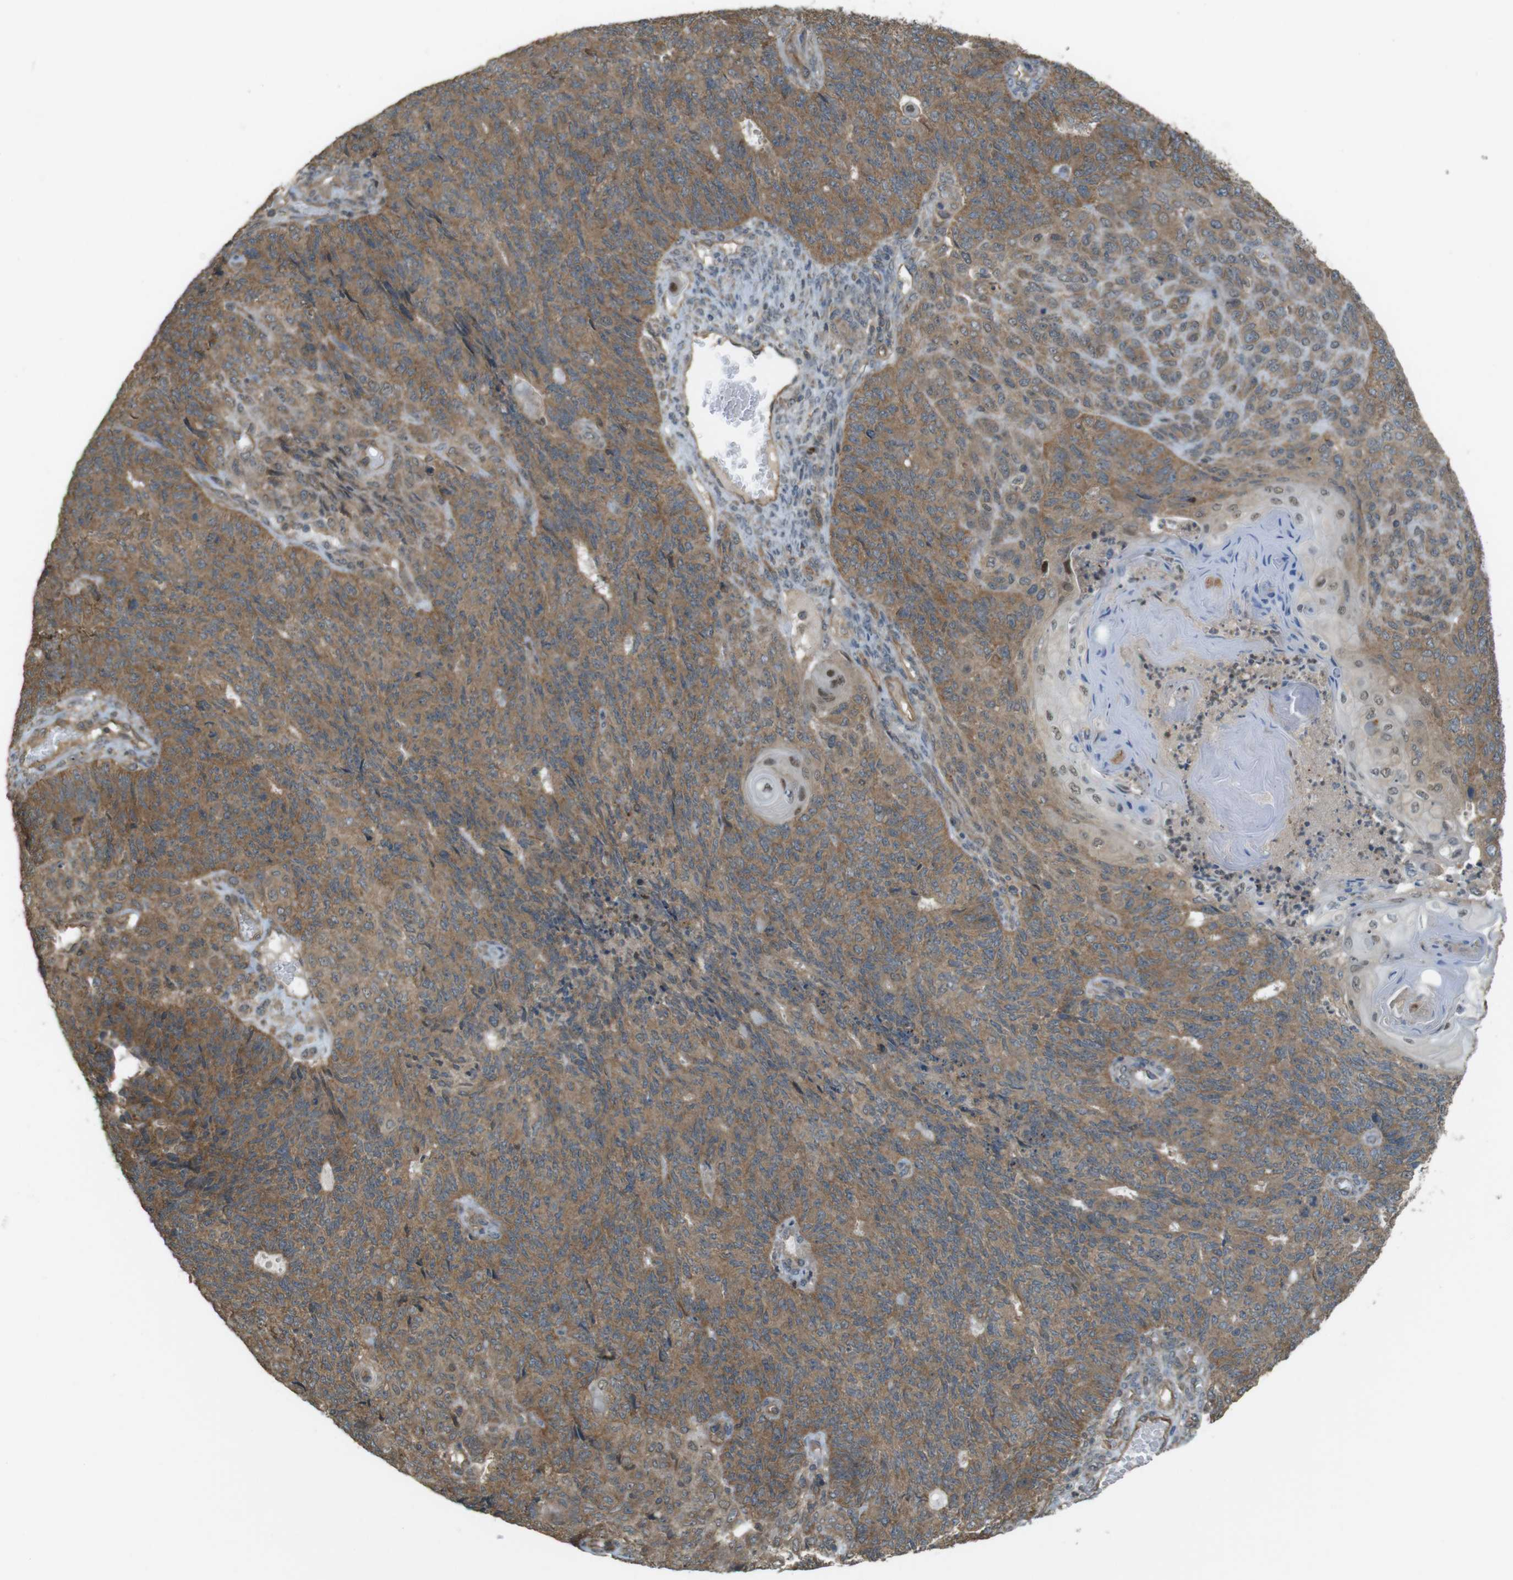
{"staining": {"intensity": "moderate", "quantity": ">75%", "location": "cytoplasmic/membranous"}, "tissue": "endometrial cancer", "cell_type": "Tumor cells", "image_type": "cancer", "snomed": [{"axis": "morphology", "description": "Adenocarcinoma, NOS"}, {"axis": "topography", "description": "Endometrium"}], "caption": "Endometrial cancer was stained to show a protein in brown. There is medium levels of moderate cytoplasmic/membranous staining in about >75% of tumor cells.", "gene": "ZDHHC20", "patient": {"sex": "female", "age": 32}}